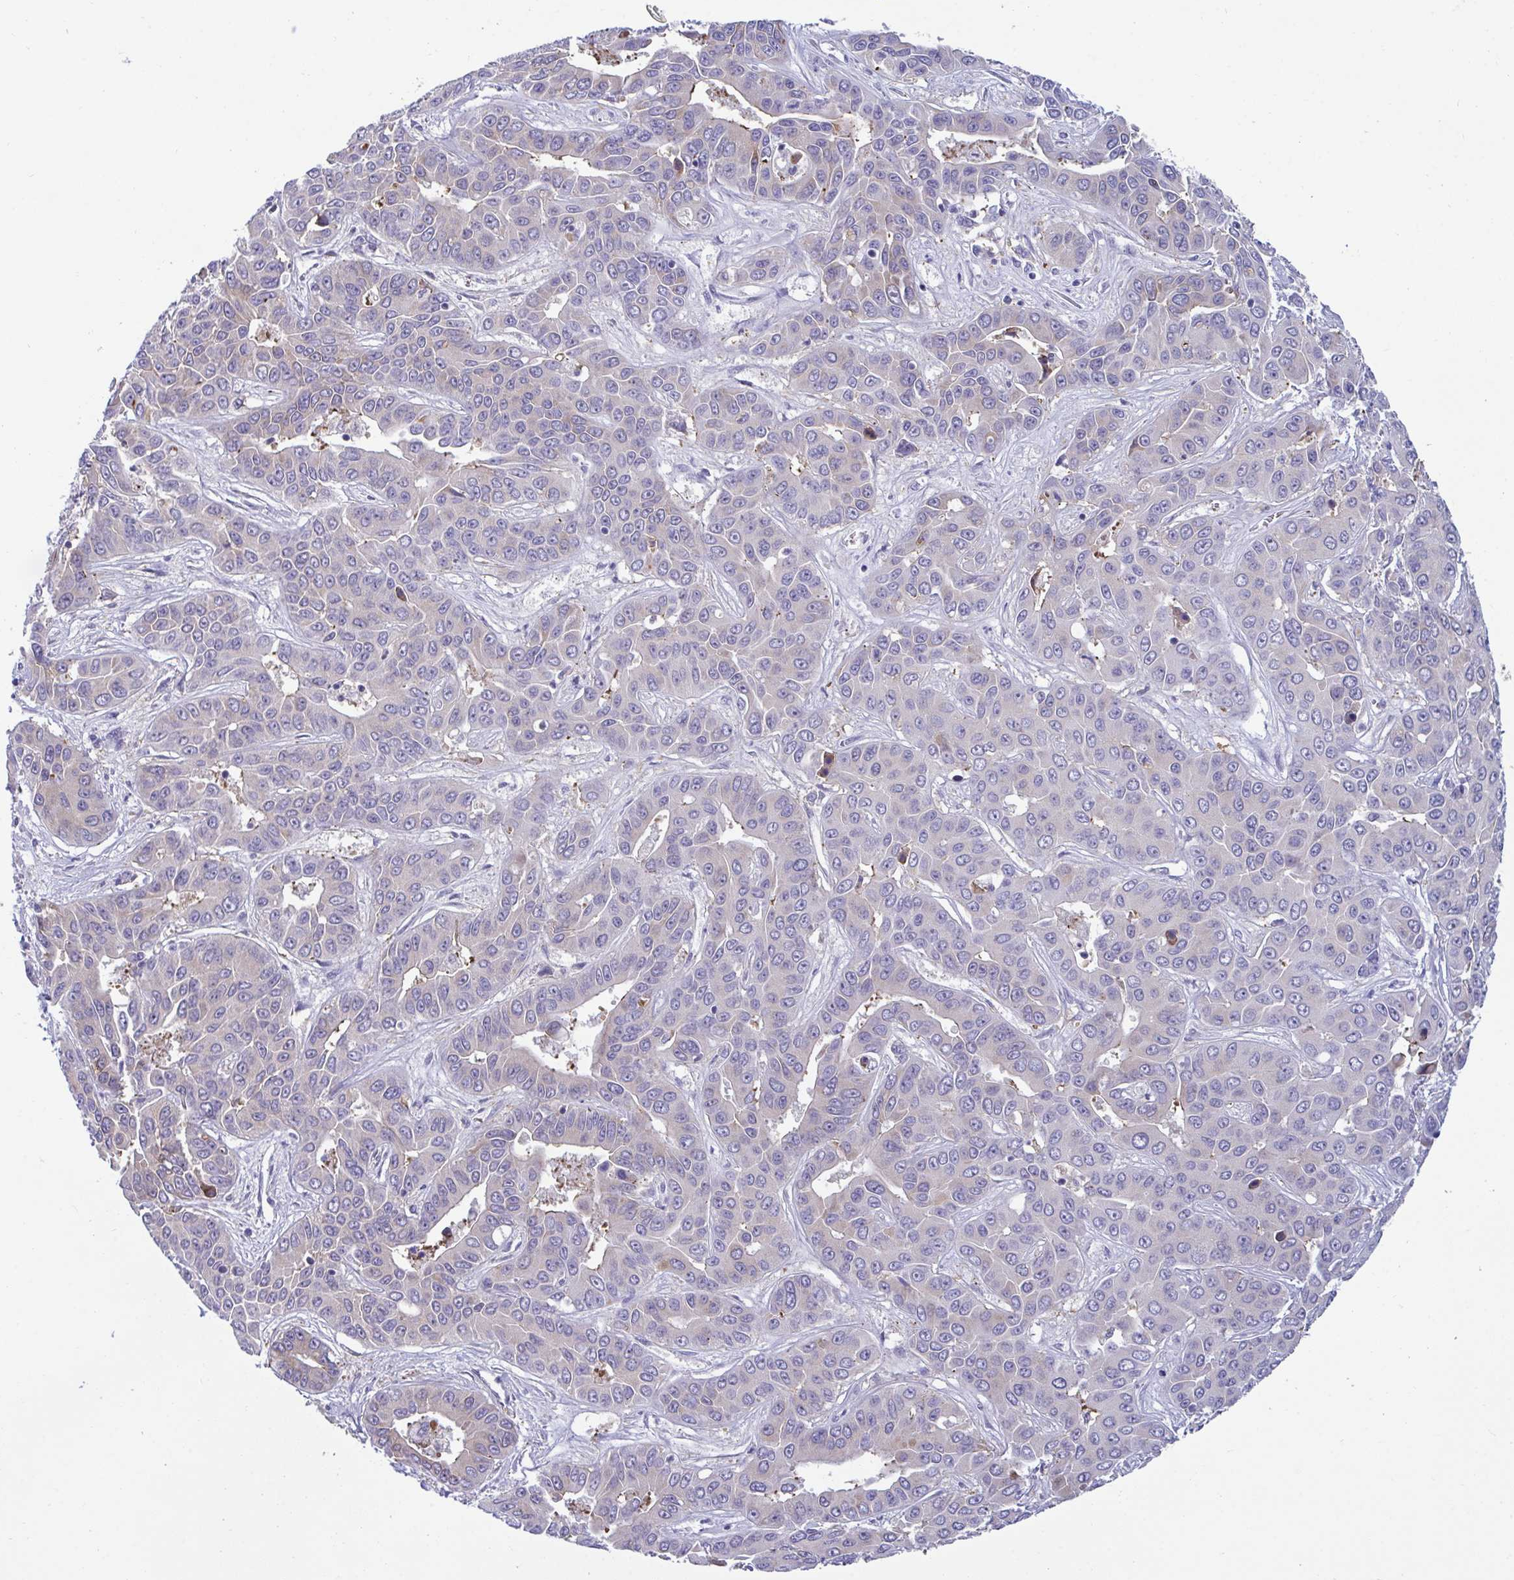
{"staining": {"intensity": "negative", "quantity": "none", "location": "none"}, "tissue": "liver cancer", "cell_type": "Tumor cells", "image_type": "cancer", "snomed": [{"axis": "morphology", "description": "Cholangiocarcinoma"}, {"axis": "topography", "description": "Liver"}], "caption": "Liver cholangiocarcinoma was stained to show a protein in brown. There is no significant positivity in tumor cells.", "gene": "MS4A14", "patient": {"sex": "female", "age": 52}}